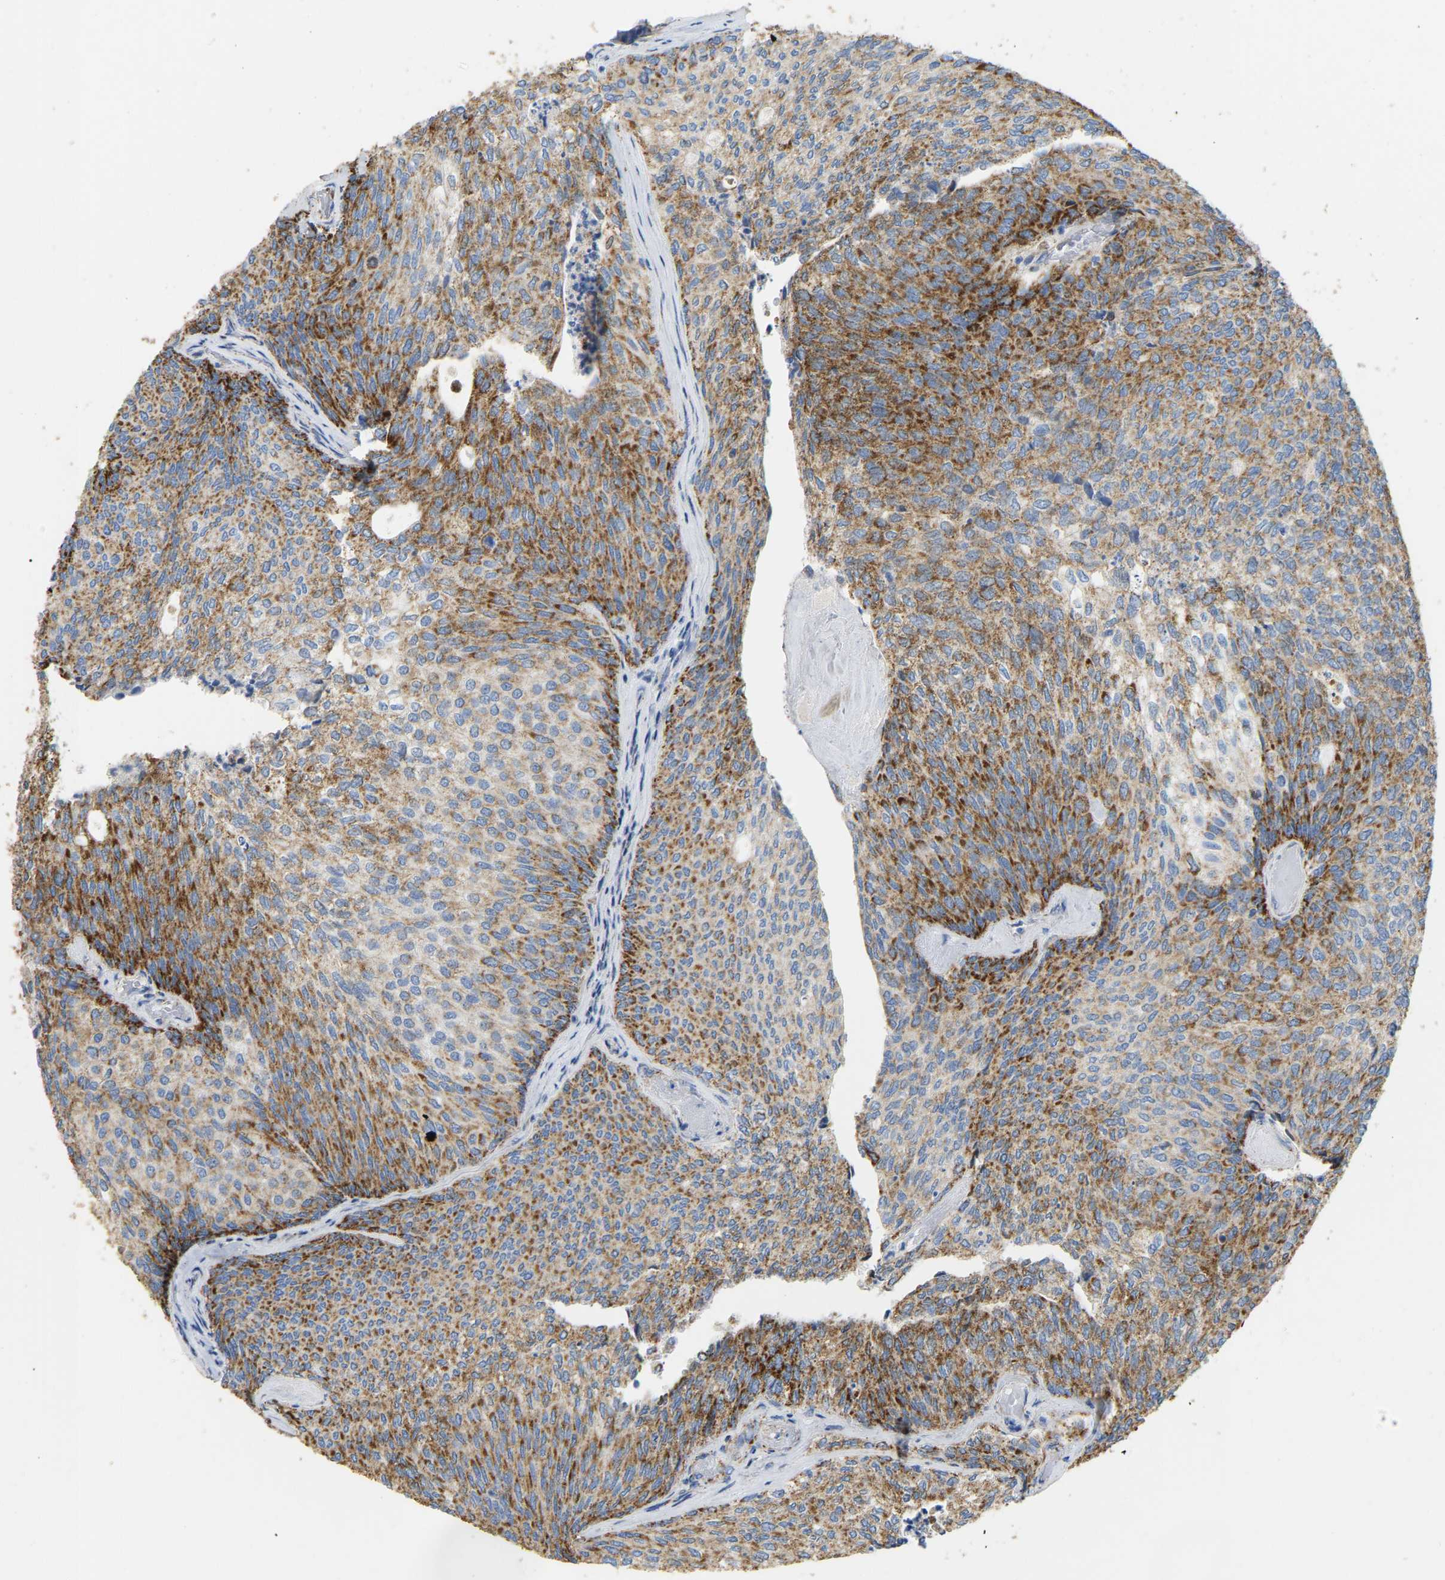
{"staining": {"intensity": "moderate", "quantity": ">75%", "location": "cytoplasmic/membranous"}, "tissue": "urothelial cancer", "cell_type": "Tumor cells", "image_type": "cancer", "snomed": [{"axis": "morphology", "description": "Urothelial carcinoma, Low grade"}, {"axis": "topography", "description": "Urinary bladder"}], "caption": "Tumor cells exhibit medium levels of moderate cytoplasmic/membranous positivity in approximately >75% of cells in human urothelial carcinoma (low-grade).", "gene": "HIBADH", "patient": {"sex": "female", "age": 79}}